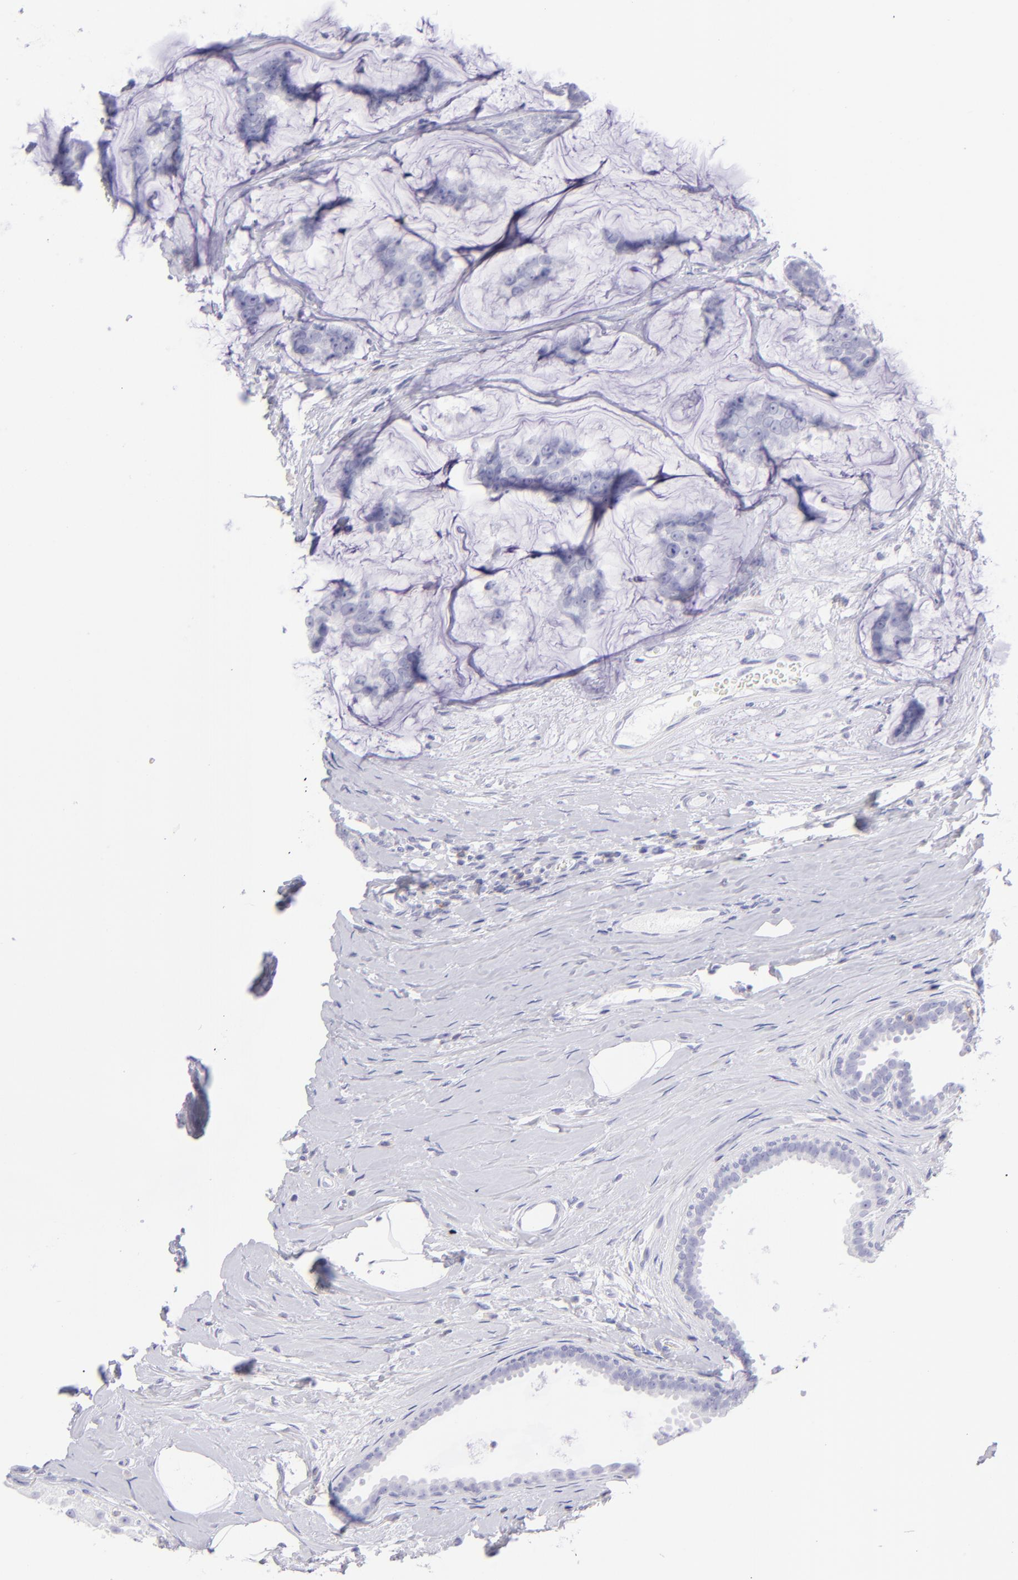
{"staining": {"intensity": "negative", "quantity": "none", "location": "none"}, "tissue": "breast cancer", "cell_type": "Tumor cells", "image_type": "cancer", "snomed": [{"axis": "morphology", "description": "Normal tissue, NOS"}, {"axis": "morphology", "description": "Duct carcinoma"}, {"axis": "topography", "description": "Breast"}], "caption": "Histopathology image shows no protein staining in tumor cells of breast cancer tissue. The staining is performed using DAB brown chromogen with nuclei counter-stained in using hematoxylin.", "gene": "CD69", "patient": {"sex": "female", "age": 50}}